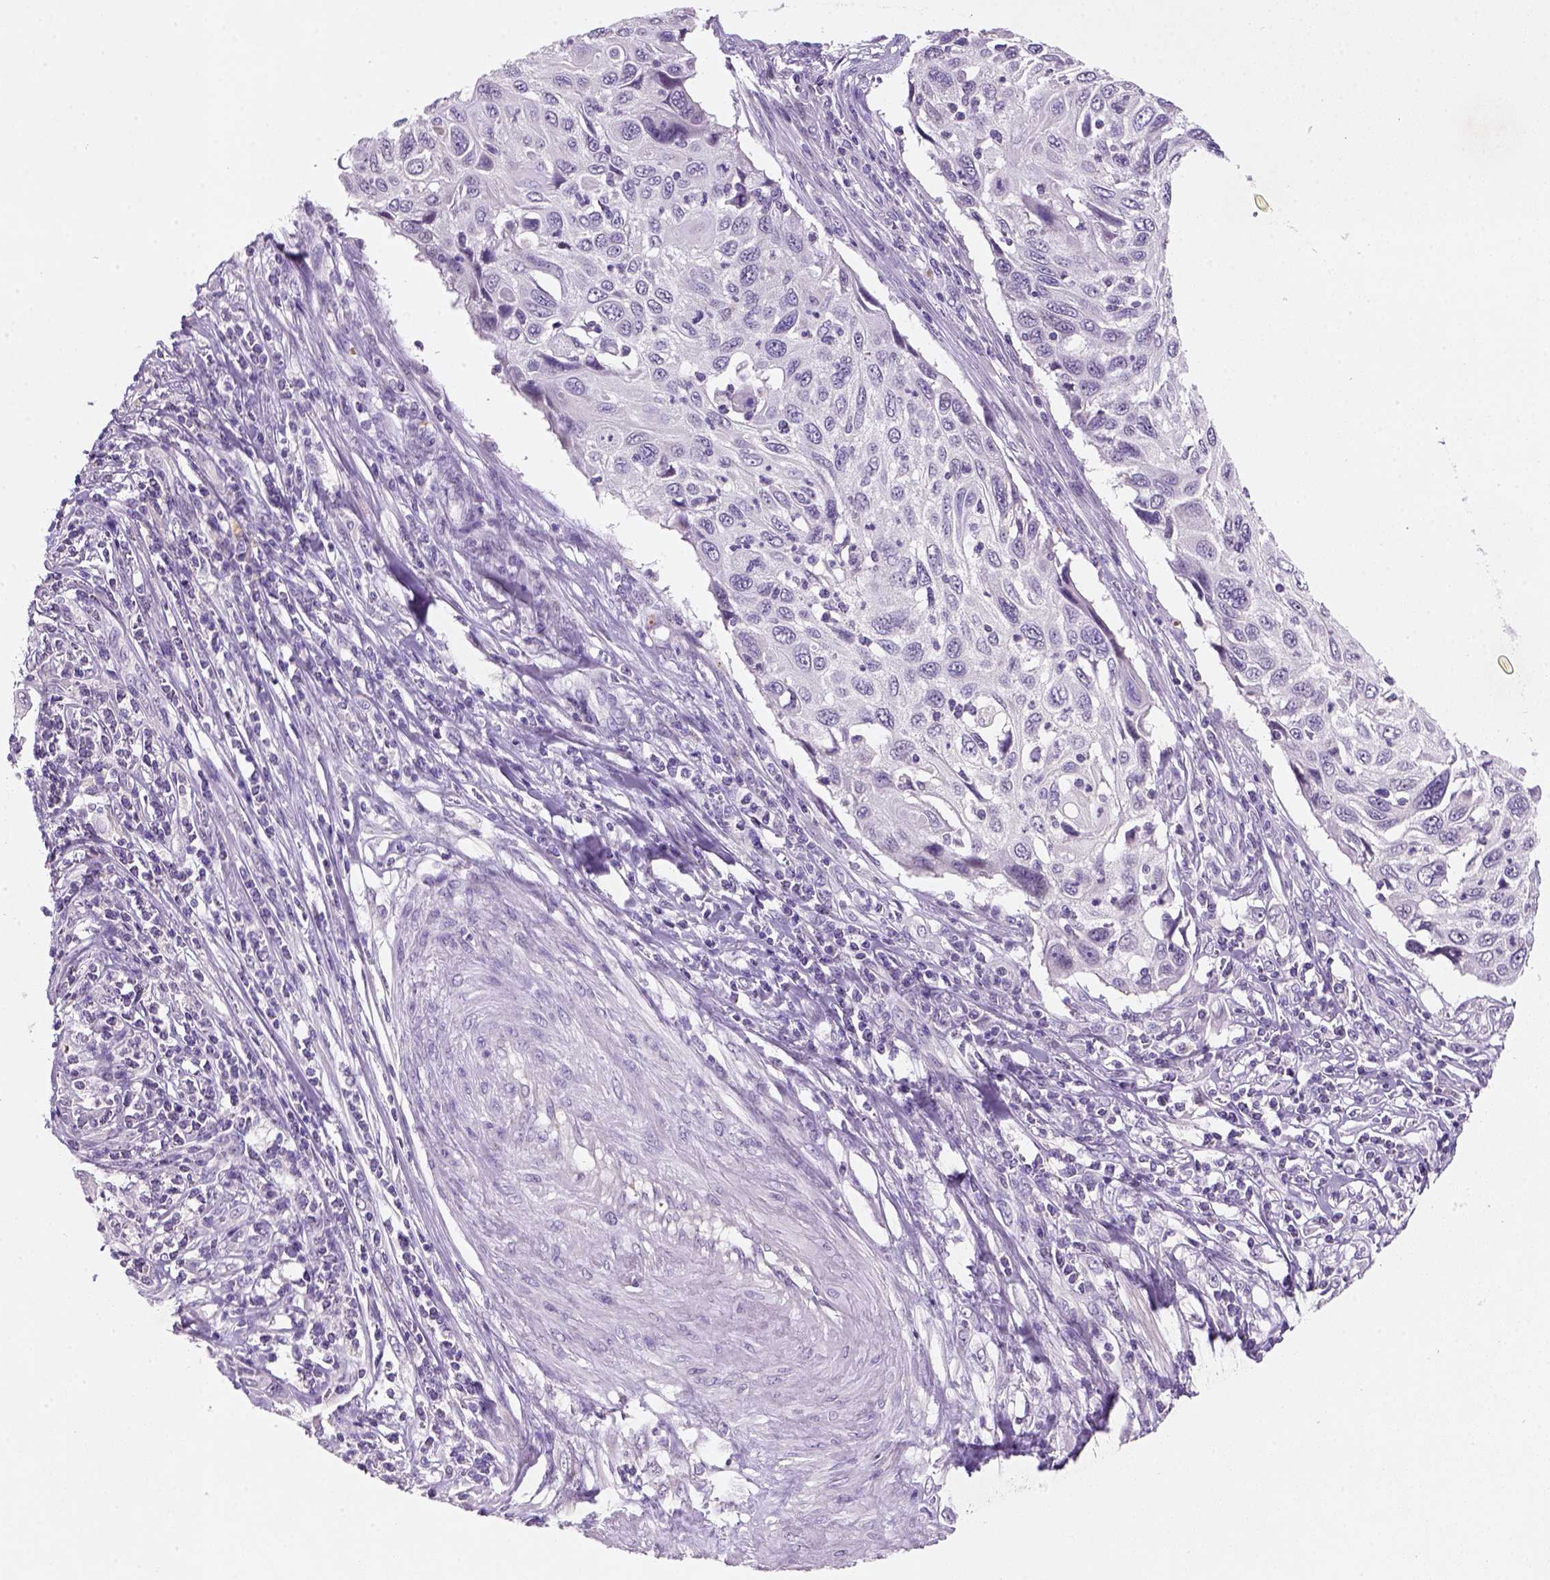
{"staining": {"intensity": "negative", "quantity": "none", "location": "none"}, "tissue": "cervical cancer", "cell_type": "Tumor cells", "image_type": "cancer", "snomed": [{"axis": "morphology", "description": "Squamous cell carcinoma, NOS"}, {"axis": "topography", "description": "Cervix"}], "caption": "Image shows no significant protein positivity in tumor cells of cervical squamous cell carcinoma.", "gene": "ZMAT4", "patient": {"sex": "female", "age": 70}}